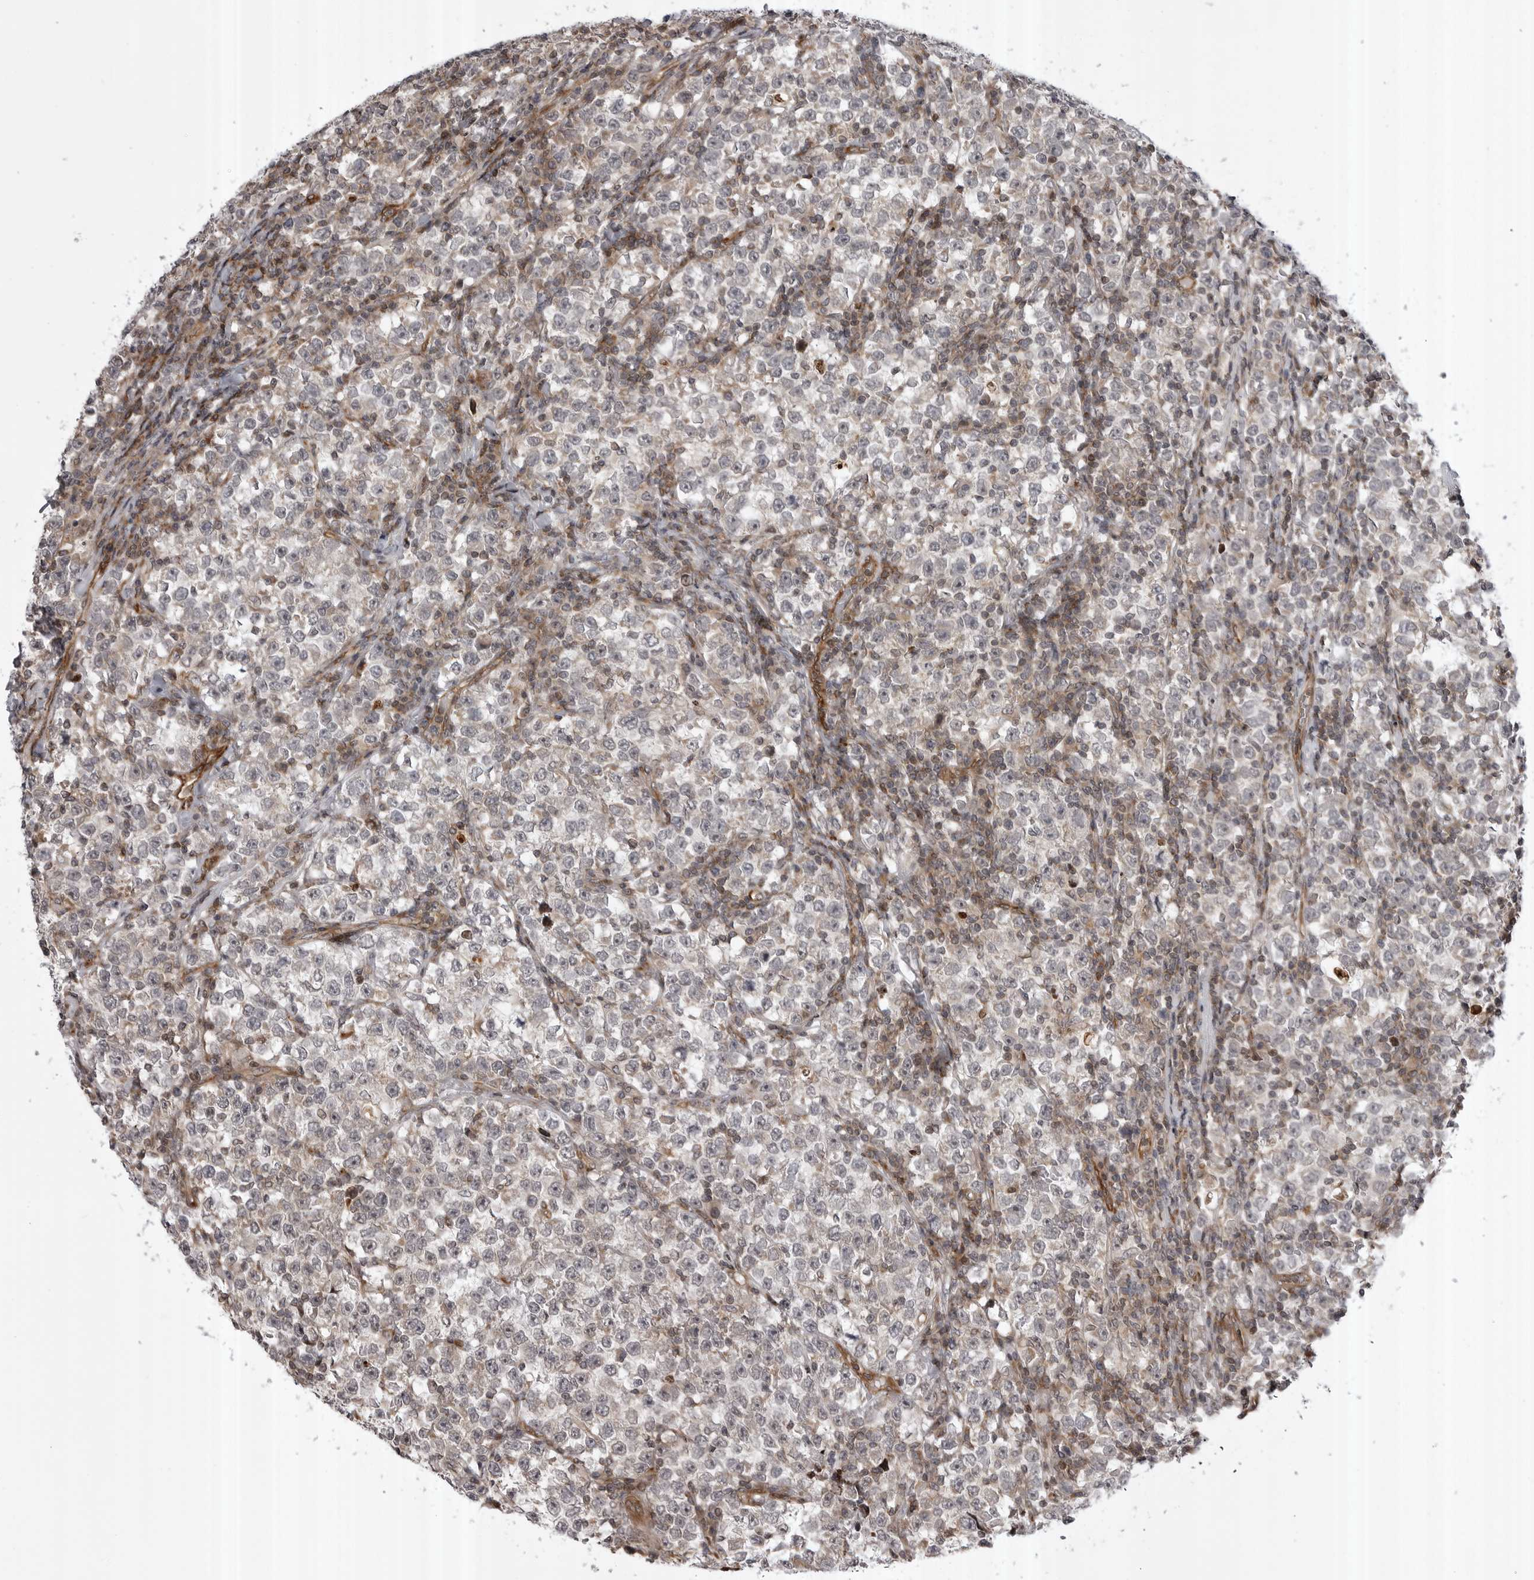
{"staining": {"intensity": "negative", "quantity": "none", "location": "none"}, "tissue": "testis cancer", "cell_type": "Tumor cells", "image_type": "cancer", "snomed": [{"axis": "morphology", "description": "Normal tissue, NOS"}, {"axis": "morphology", "description": "Seminoma, NOS"}, {"axis": "topography", "description": "Testis"}], "caption": "Protein analysis of seminoma (testis) reveals no significant positivity in tumor cells.", "gene": "ABL1", "patient": {"sex": "male", "age": 43}}